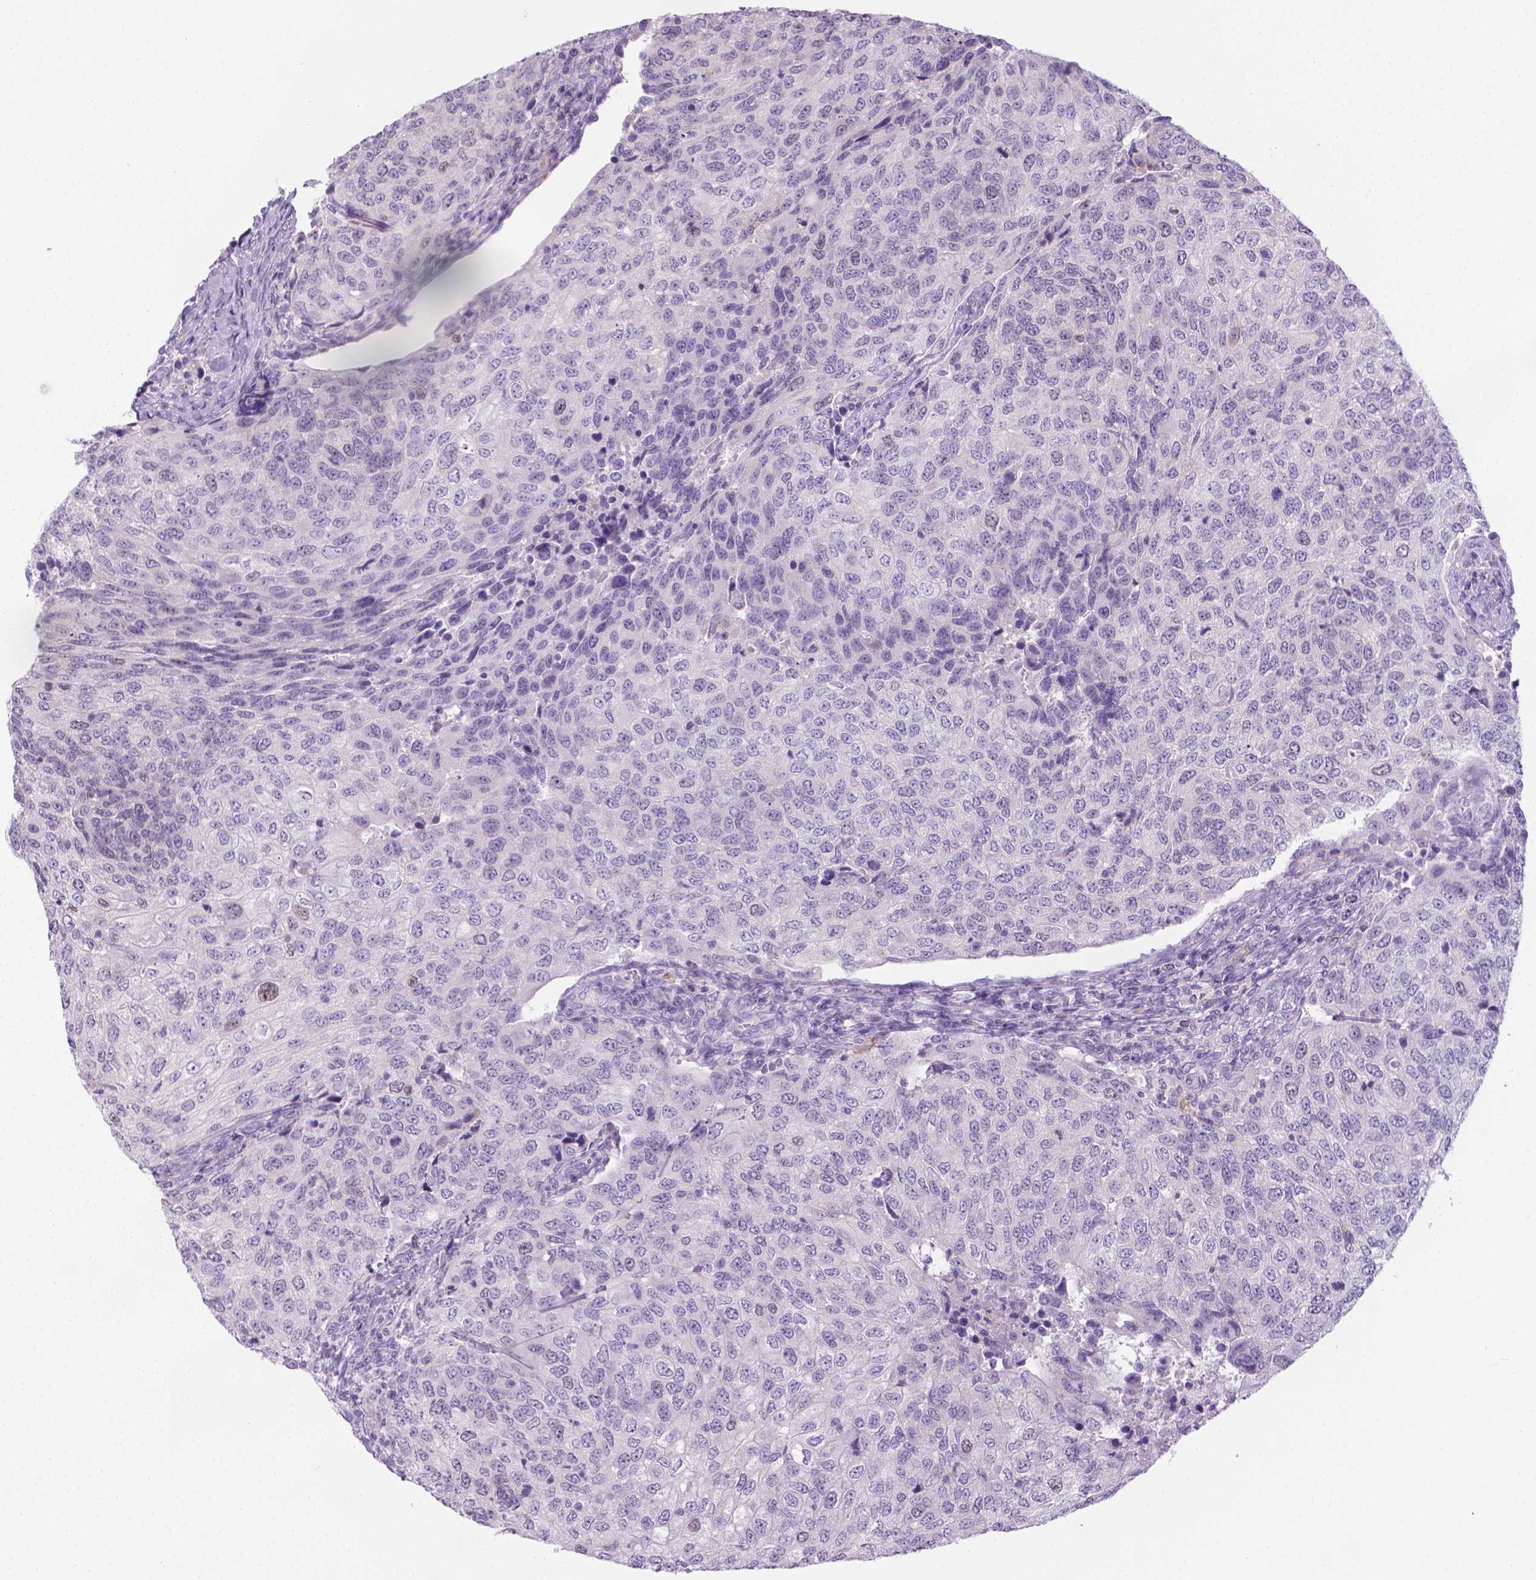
{"staining": {"intensity": "negative", "quantity": "none", "location": "none"}, "tissue": "urothelial cancer", "cell_type": "Tumor cells", "image_type": "cancer", "snomed": [{"axis": "morphology", "description": "Urothelial carcinoma, High grade"}, {"axis": "topography", "description": "Urinary bladder"}], "caption": "Tumor cells show no significant protein positivity in urothelial cancer.", "gene": "SPAG6", "patient": {"sex": "female", "age": 78}}